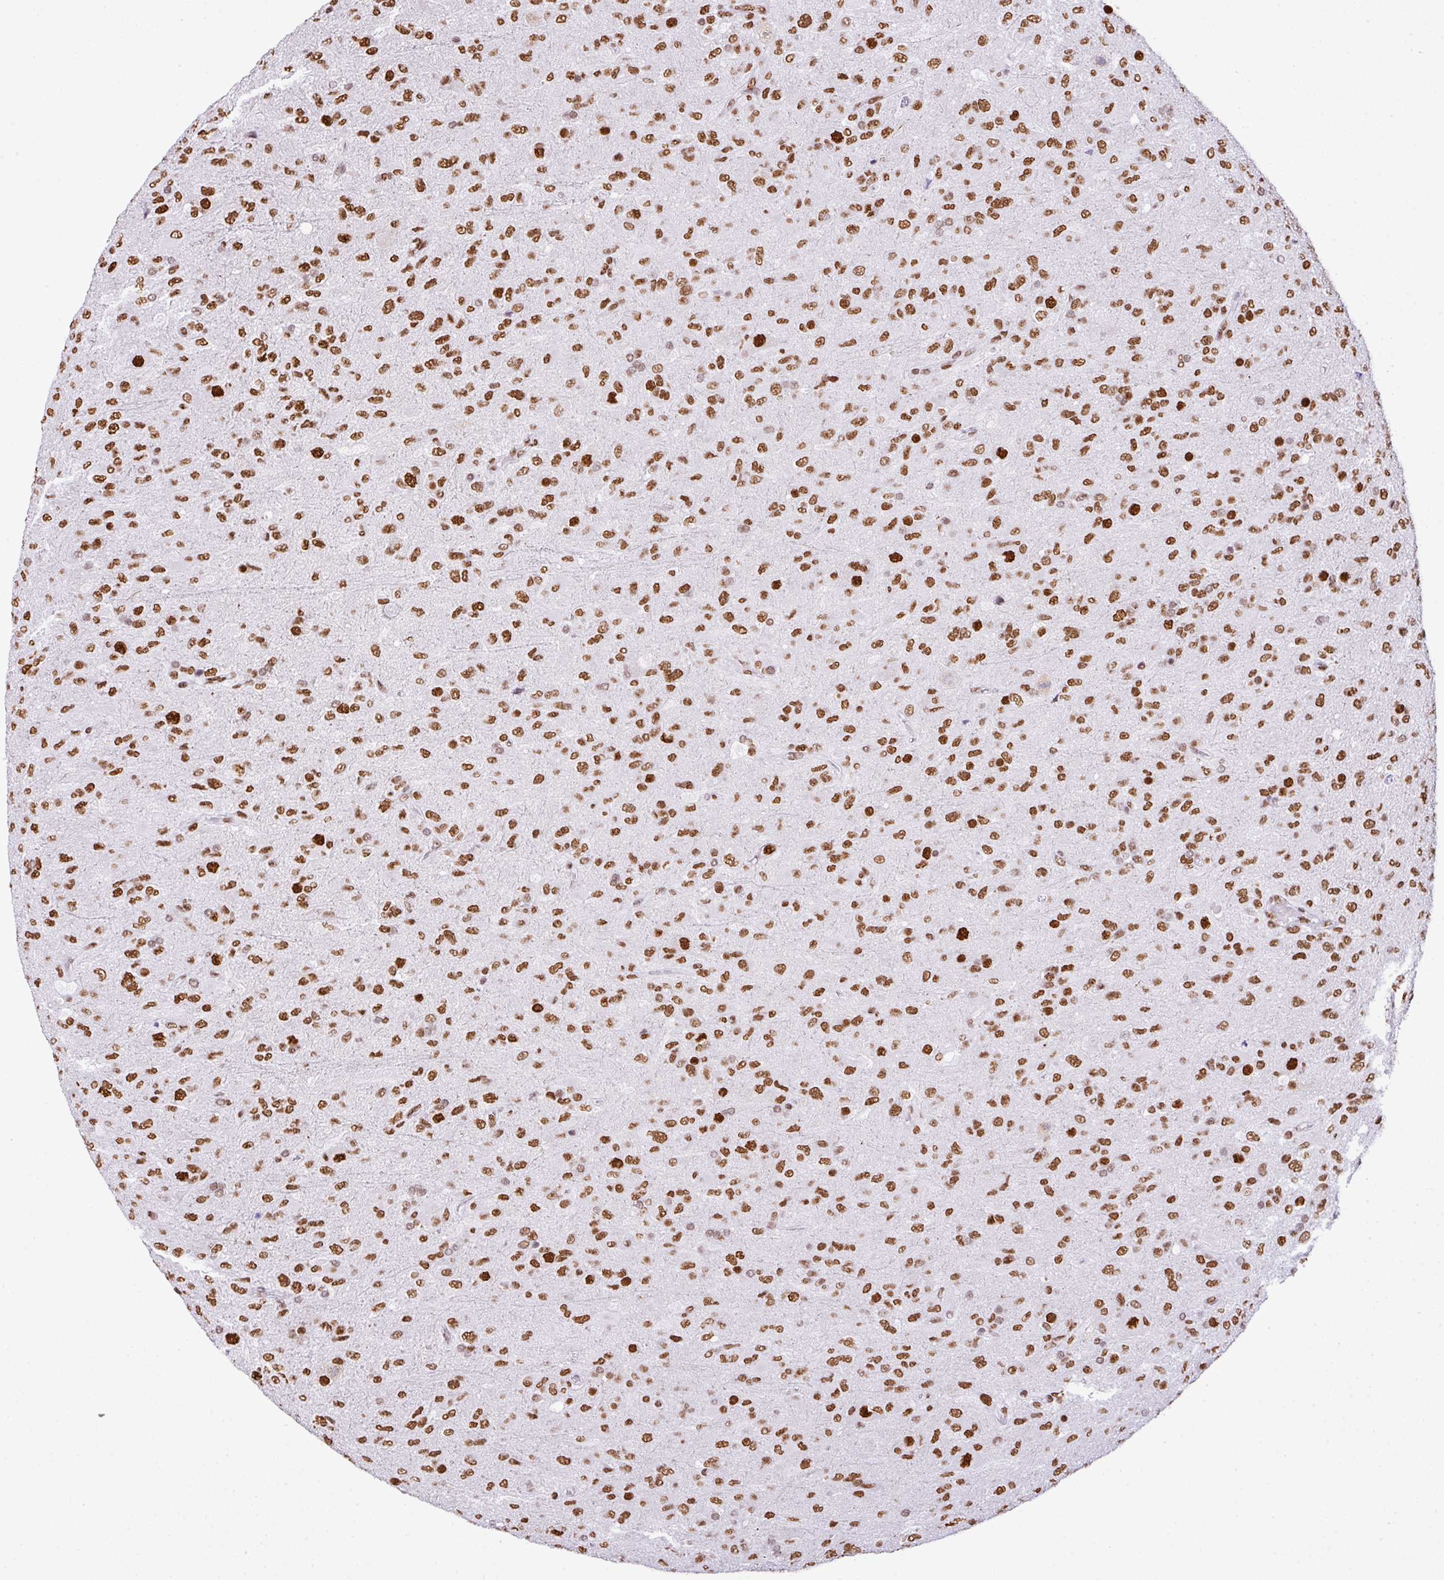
{"staining": {"intensity": "moderate", "quantity": ">75%", "location": "nuclear"}, "tissue": "glioma", "cell_type": "Tumor cells", "image_type": "cancer", "snomed": [{"axis": "morphology", "description": "Glioma, malignant, Low grade"}, {"axis": "topography", "description": "Brain"}], "caption": "DAB immunohistochemical staining of malignant low-grade glioma exhibits moderate nuclear protein expression in about >75% of tumor cells.", "gene": "RARG", "patient": {"sex": "male", "age": 65}}